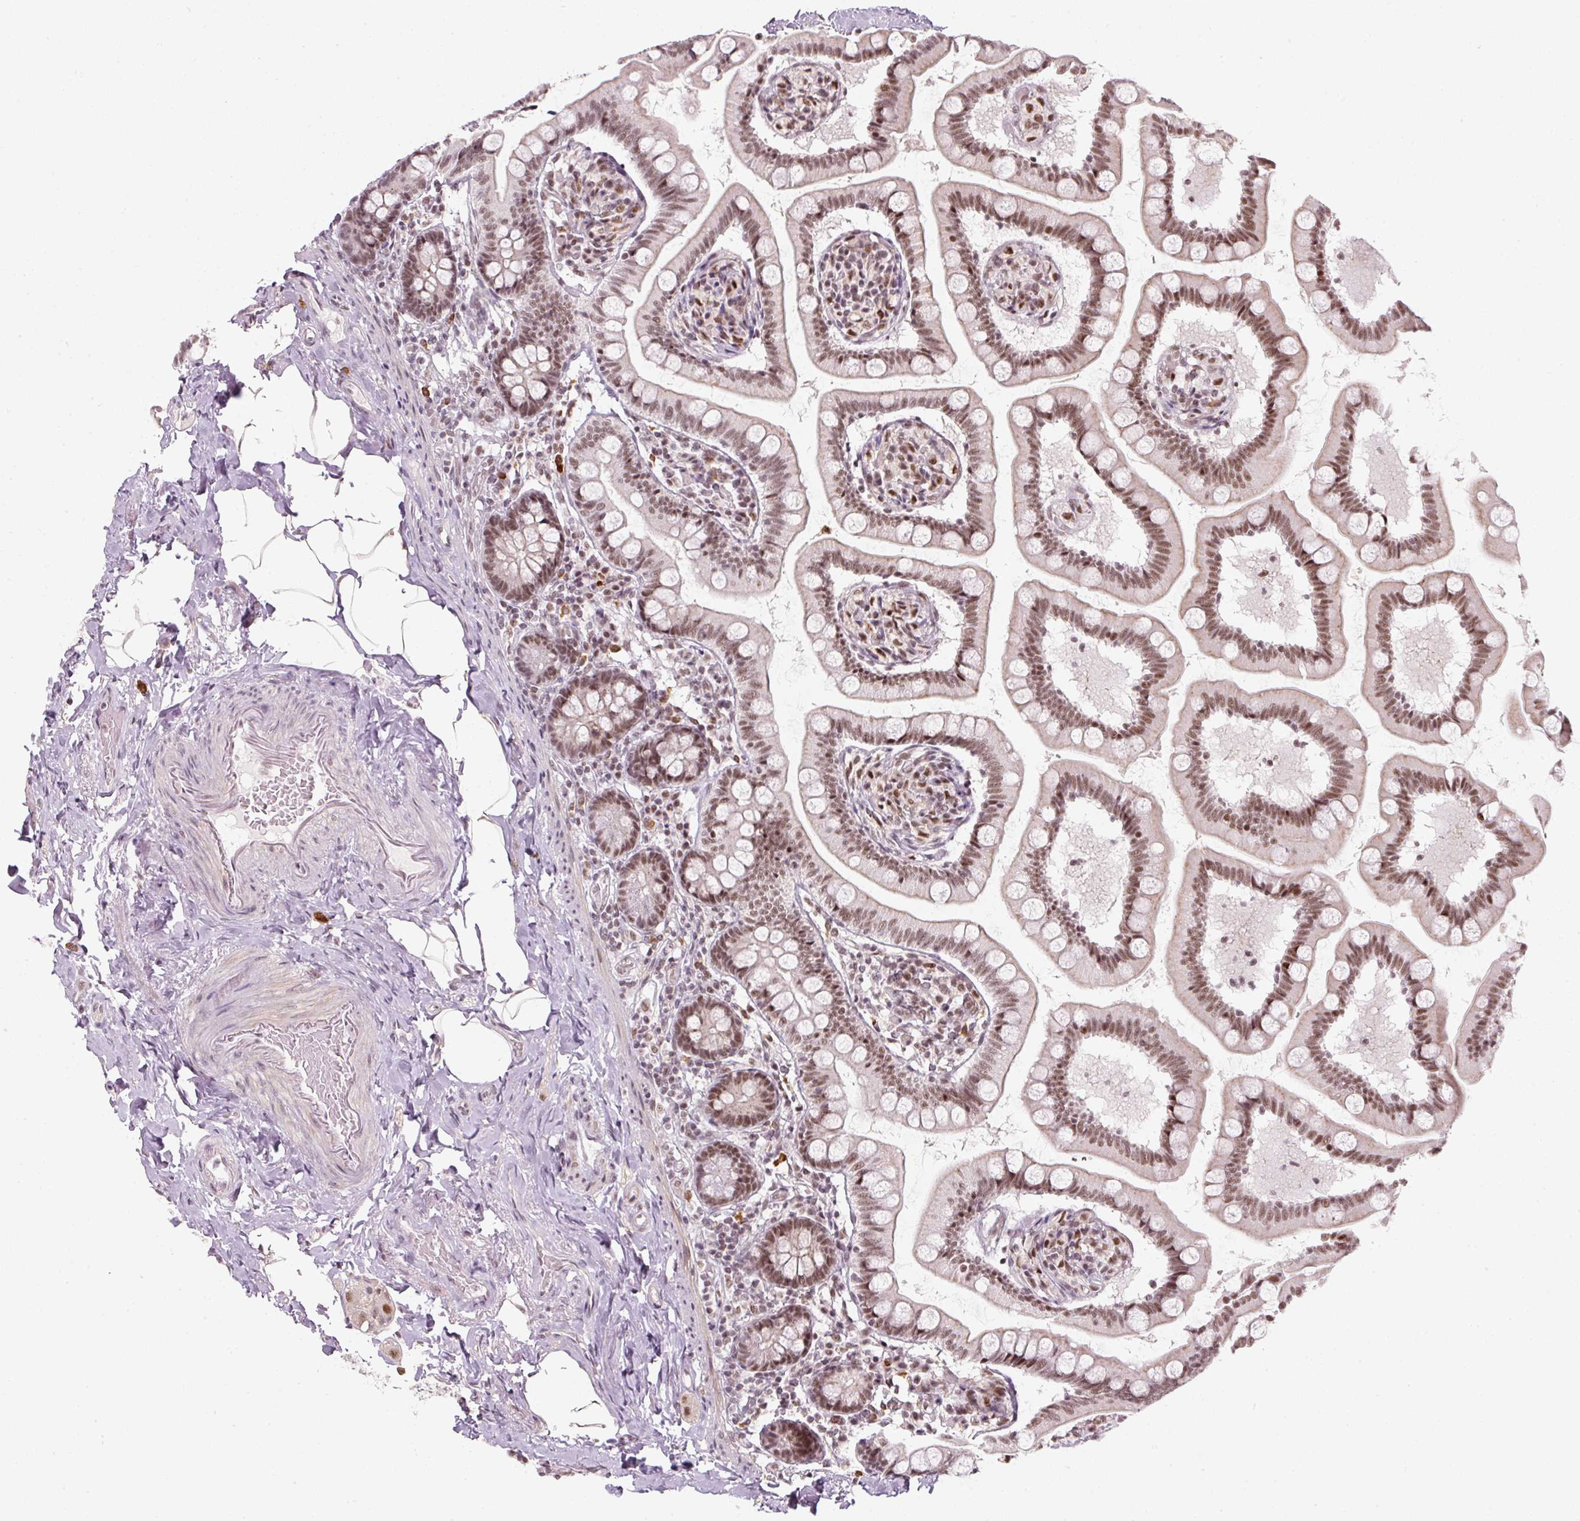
{"staining": {"intensity": "strong", "quantity": ">75%", "location": "nuclear"}, "tissue": "small intestine", "cell_type": "Glandular cells", "image_type": "normal", "snomed": [{"axis": "morphology", "description": "Normal tissue, NOS"}, {"axis": "topography", "description": "Small intestine"}], "caption": "Strong nuclear positivity for a protein is identified in about >75% of glandular cells of benign small intestine using immunohistochemistry.", "gene": "U2AF2", "patient": {"sex": "female", "age": 64}}